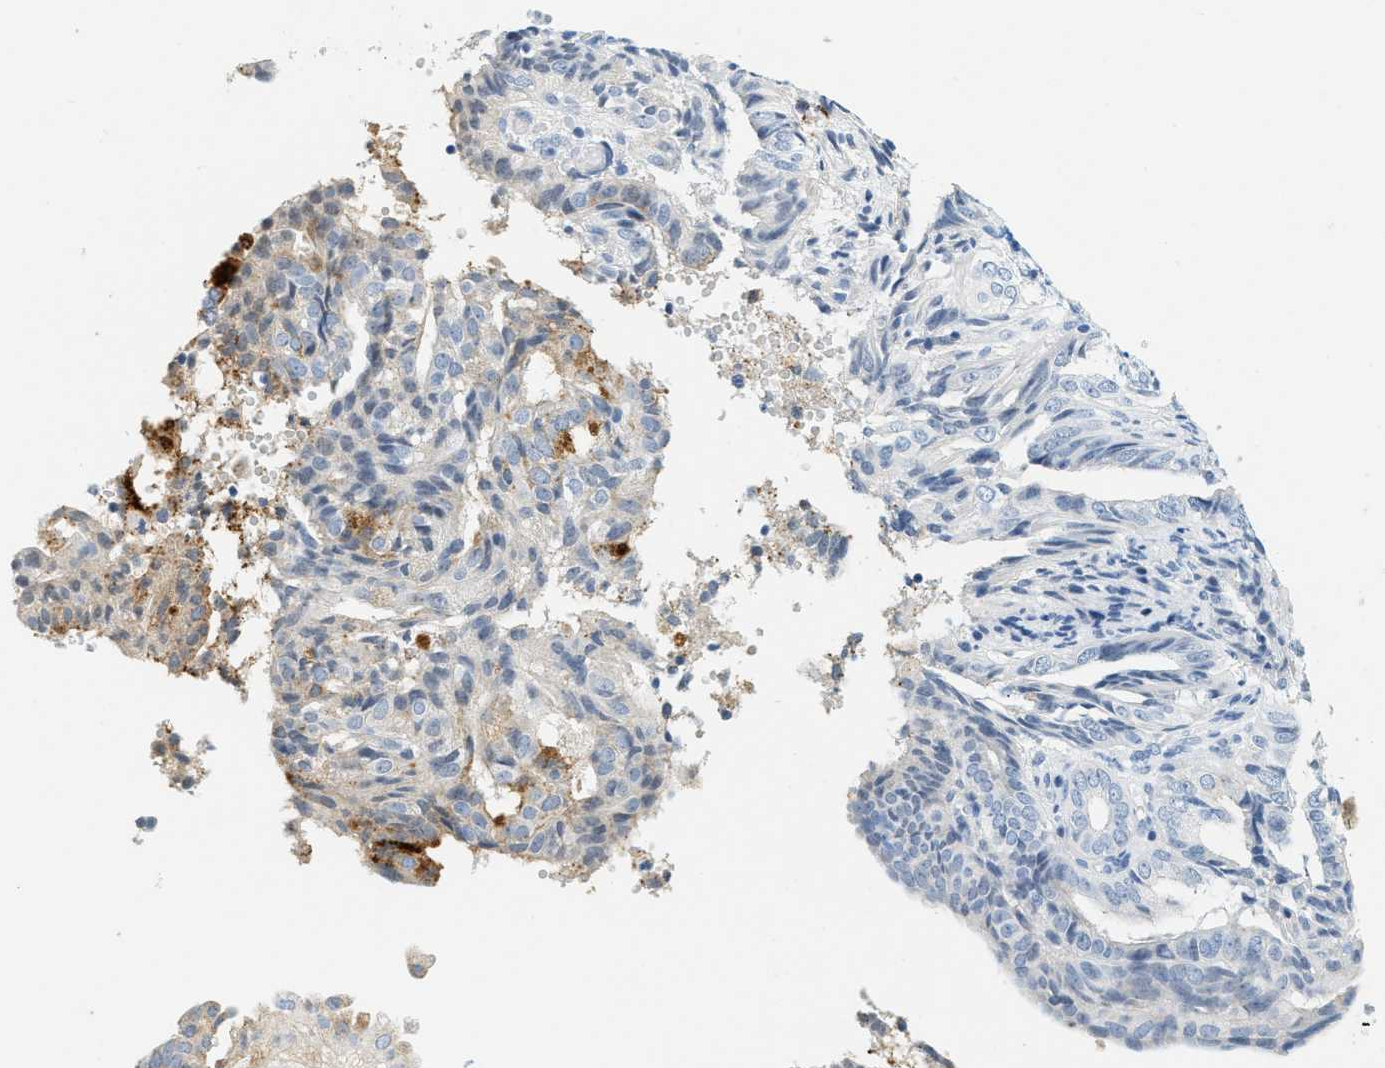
{"staining": {"intensity": "strong", "quantity": "<25%", "location": "cytoplasmic/membranous"}, "tissue": "endometrial cancer", "cell_type": "Tumor cells", "image_type": "cancer", "snomed": [{"axis": "morphology", "description": "Adenocarcinoma, NOS"}, {"axis": "topography", "description": "Endometrium"}], "caption": "The immunohistochemical stain shows strong cytoplasmic/membranous positivity in tumor cells of endometrial adenocarcinoma tissue.", "gene": "LCN2", "patient": {"sex": "female", "age": 58}}